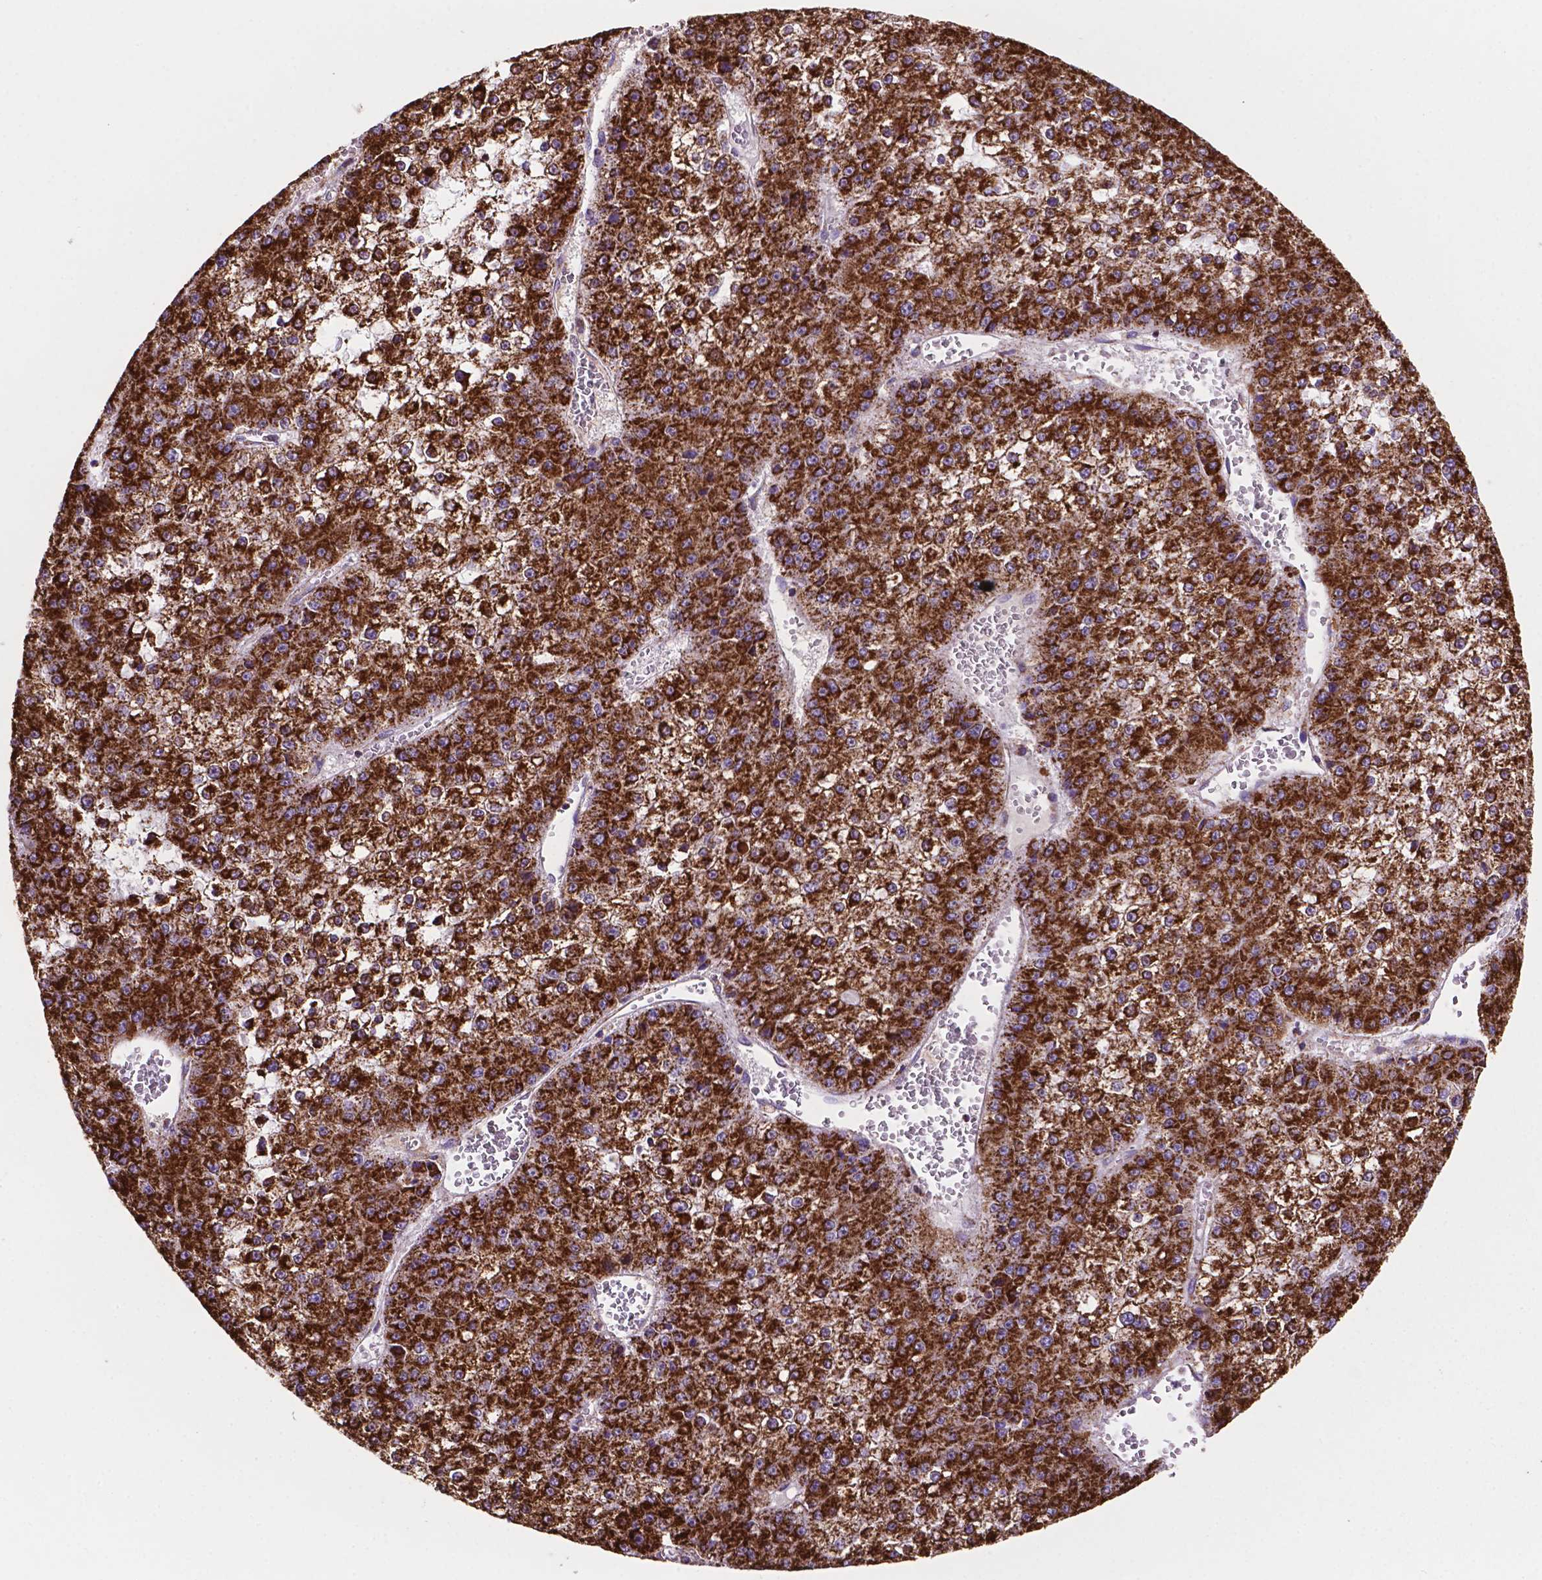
{"staining": {"intensity": "strong", "quantity": ">75%", "location": "cytoplasmic/membranous"}, "tissue": "liver cancer", "cell_type": "Tumor cells", "image_type": "cancer", "snomed": [{"axis": "morphology", "description": "Carcinoma, Hepatocellular, NOS"}, {"axis": "topography", "description": "Liver"}], "caption": "DAB immunohistochemical staining of human hepatocellular carcinoma (liver) shows strong cytoplasmic/membranous protein expression in approximately >75% of tumor cells. (IHC, brightfield microscopy, high magnification).", "gene": "HSPD1", "patient": {"sex": "female", "age": 73}}